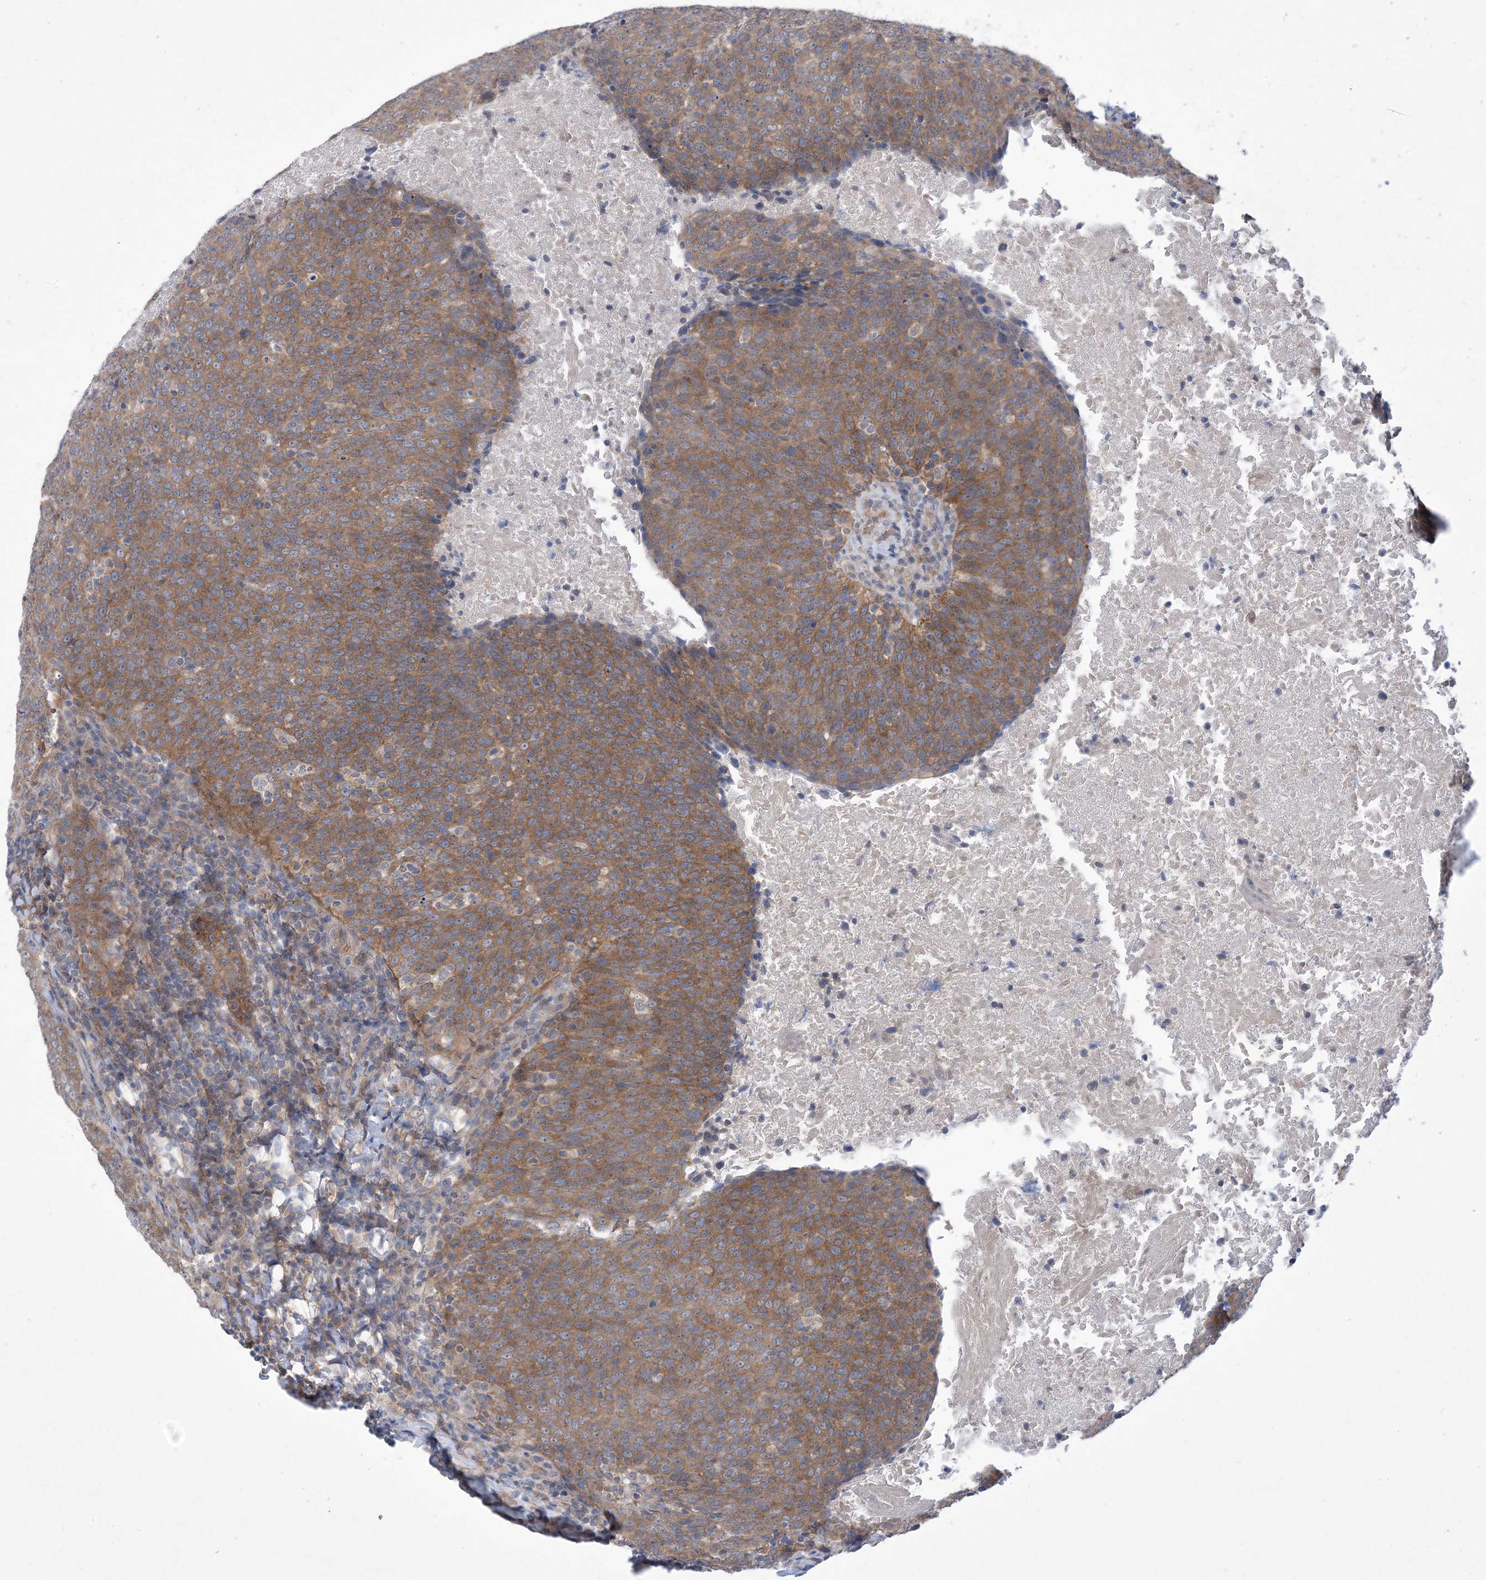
{"staining": {"intensity": "moderate", "quantity": ">75%", "location": "cytoplasmic/membranous"}, "tissue": "head and neck cancer", "cell_type": "Tumor cells", "image_type": "cancer", "snomed": [{"axis": "morphology", "description": "Squamous cell carcinoma, NOS"}, {"axis": "morphology", "description": "Squamous cell carcinoma, metastatic, NOS"}, {"axis": "topography", "description": "Lymph node"}, {"axis": "topography", "description": "Head-Neck"}], "caption": "IHC staining of head and neck cancer, which reveals medium levels of moderate cytoplasmic/membranous staining in about >75% of tumor cells indicating moderate cytoplasmic/membranous protein staining. The staining was performed using DAB (brown) for protein detection and nuclei were counterstained in hematoxylin (blue).", "gene": "EHBP1", "patient": {"sex": "male", "age": 62}}